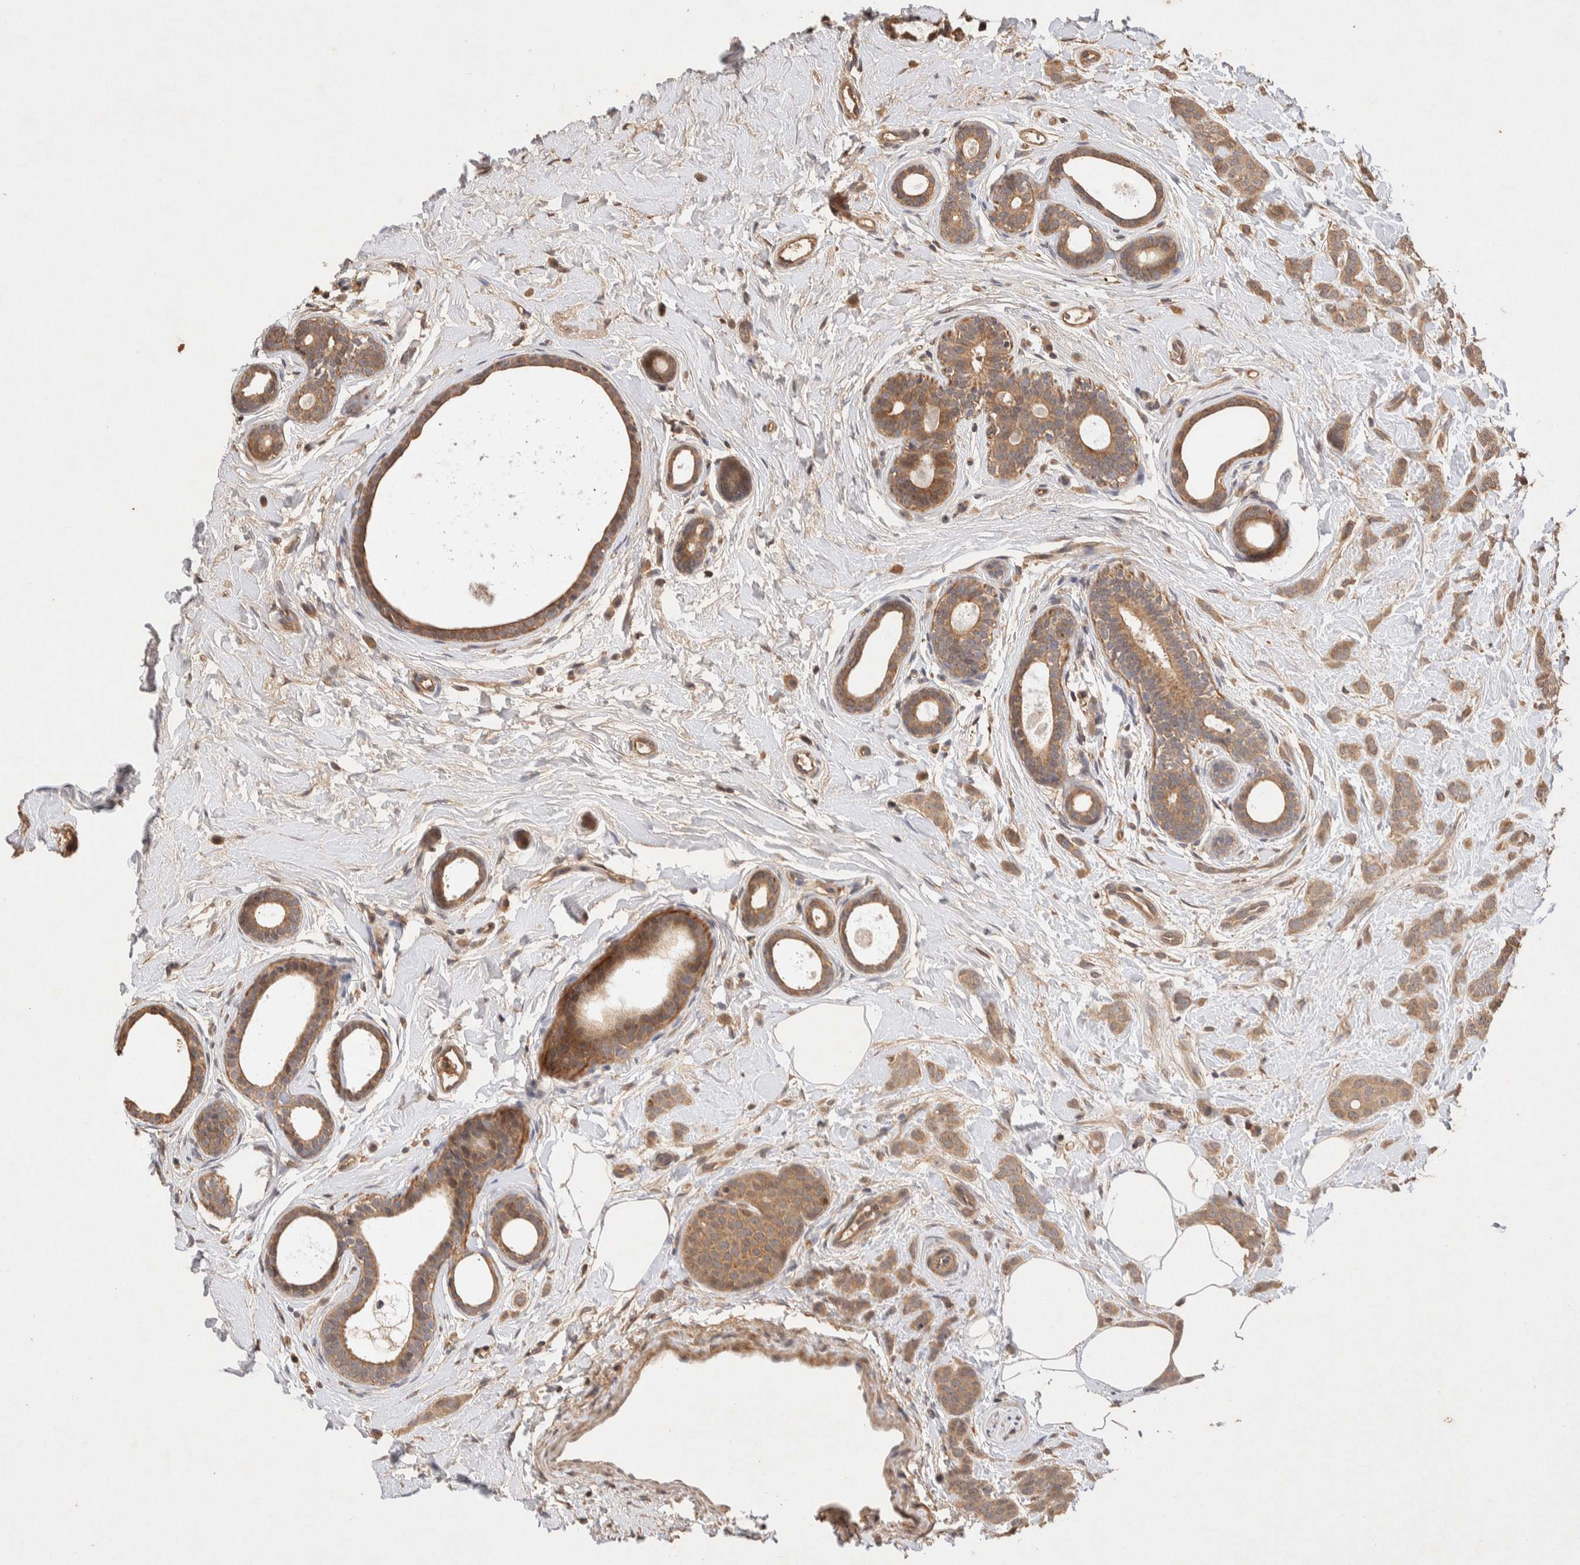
{"staining": {"intensity": "moderate", "quantity": ">75%", "location": "cytoplasmic/membranous"}, "tissue": "breast cancer", "cell_type": "Tumor cells", "image_type": "cancer", "snomed": [{"axis": "morphology", "description": "Lobular carcinoma, in situ"}, {"axis": "morphology", "description": "Lobular carcinoma"}, {"axis": "topography", "description": "Breast"}], "caption": "Moderate cytoplasmic/membranous expression is present in about >75% of tumor cells in breast cancer.", "gene": "NSMAF", "patient": {"sex": "female", "age": 41}}